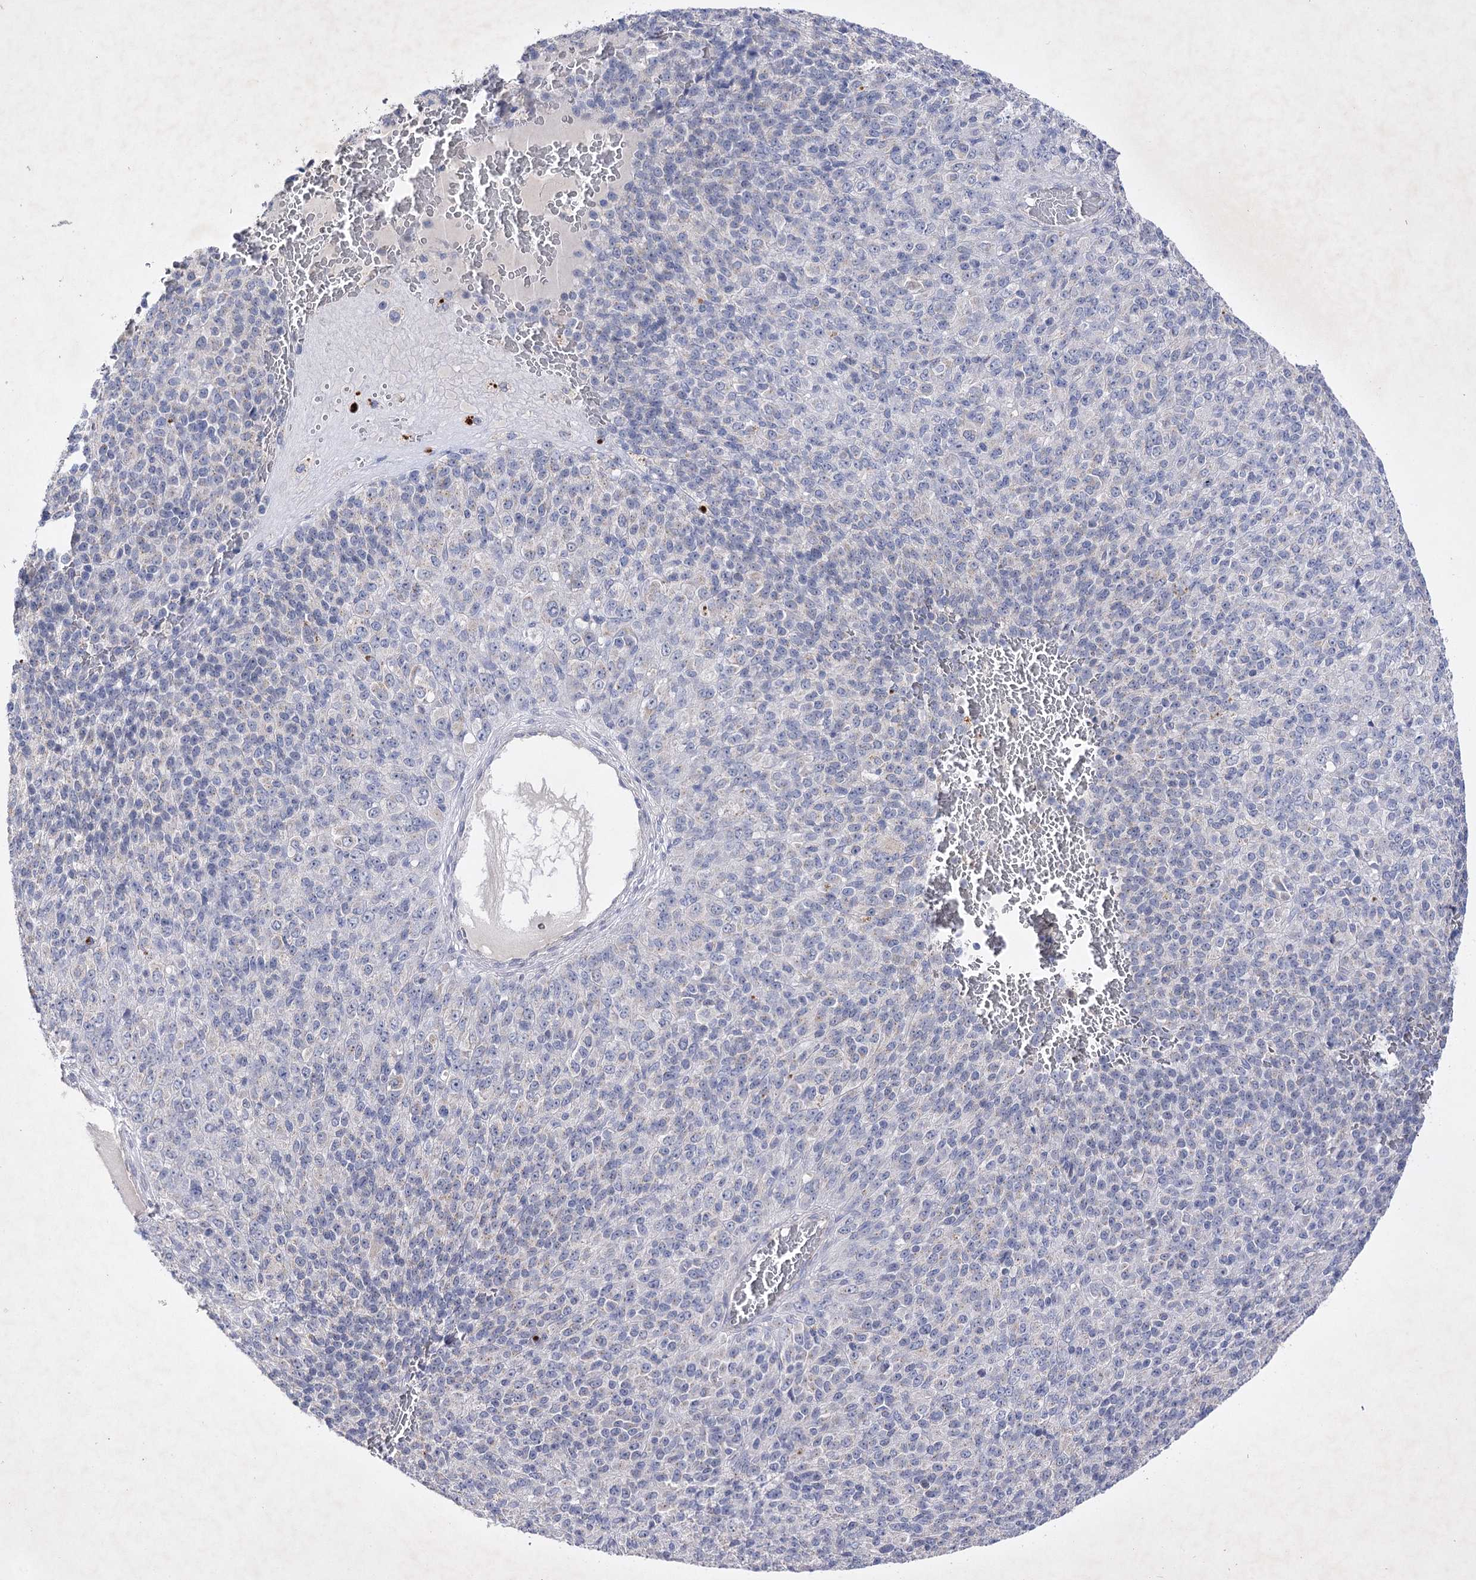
{"staining": {"intensity": "negative", "quantity": "none", "location": "none"}, "tissue": "melanoma", "cell_type": "Tumor cells", "image_type": "cancer", "snomed": [{"axis": "morphology", "description": "Malignant melanoma, Metastatic site"}, {"axis": "topography", "description": "Brain"}], "caption": "This image is of malignant melanoma (metastatic site) stained with IHC to label a protein in brown with the nuclei are counter-stained blue. There is no expression in tumor cells.", "gene": "COX15", "patient": {"sex": "female", "age": 56}}